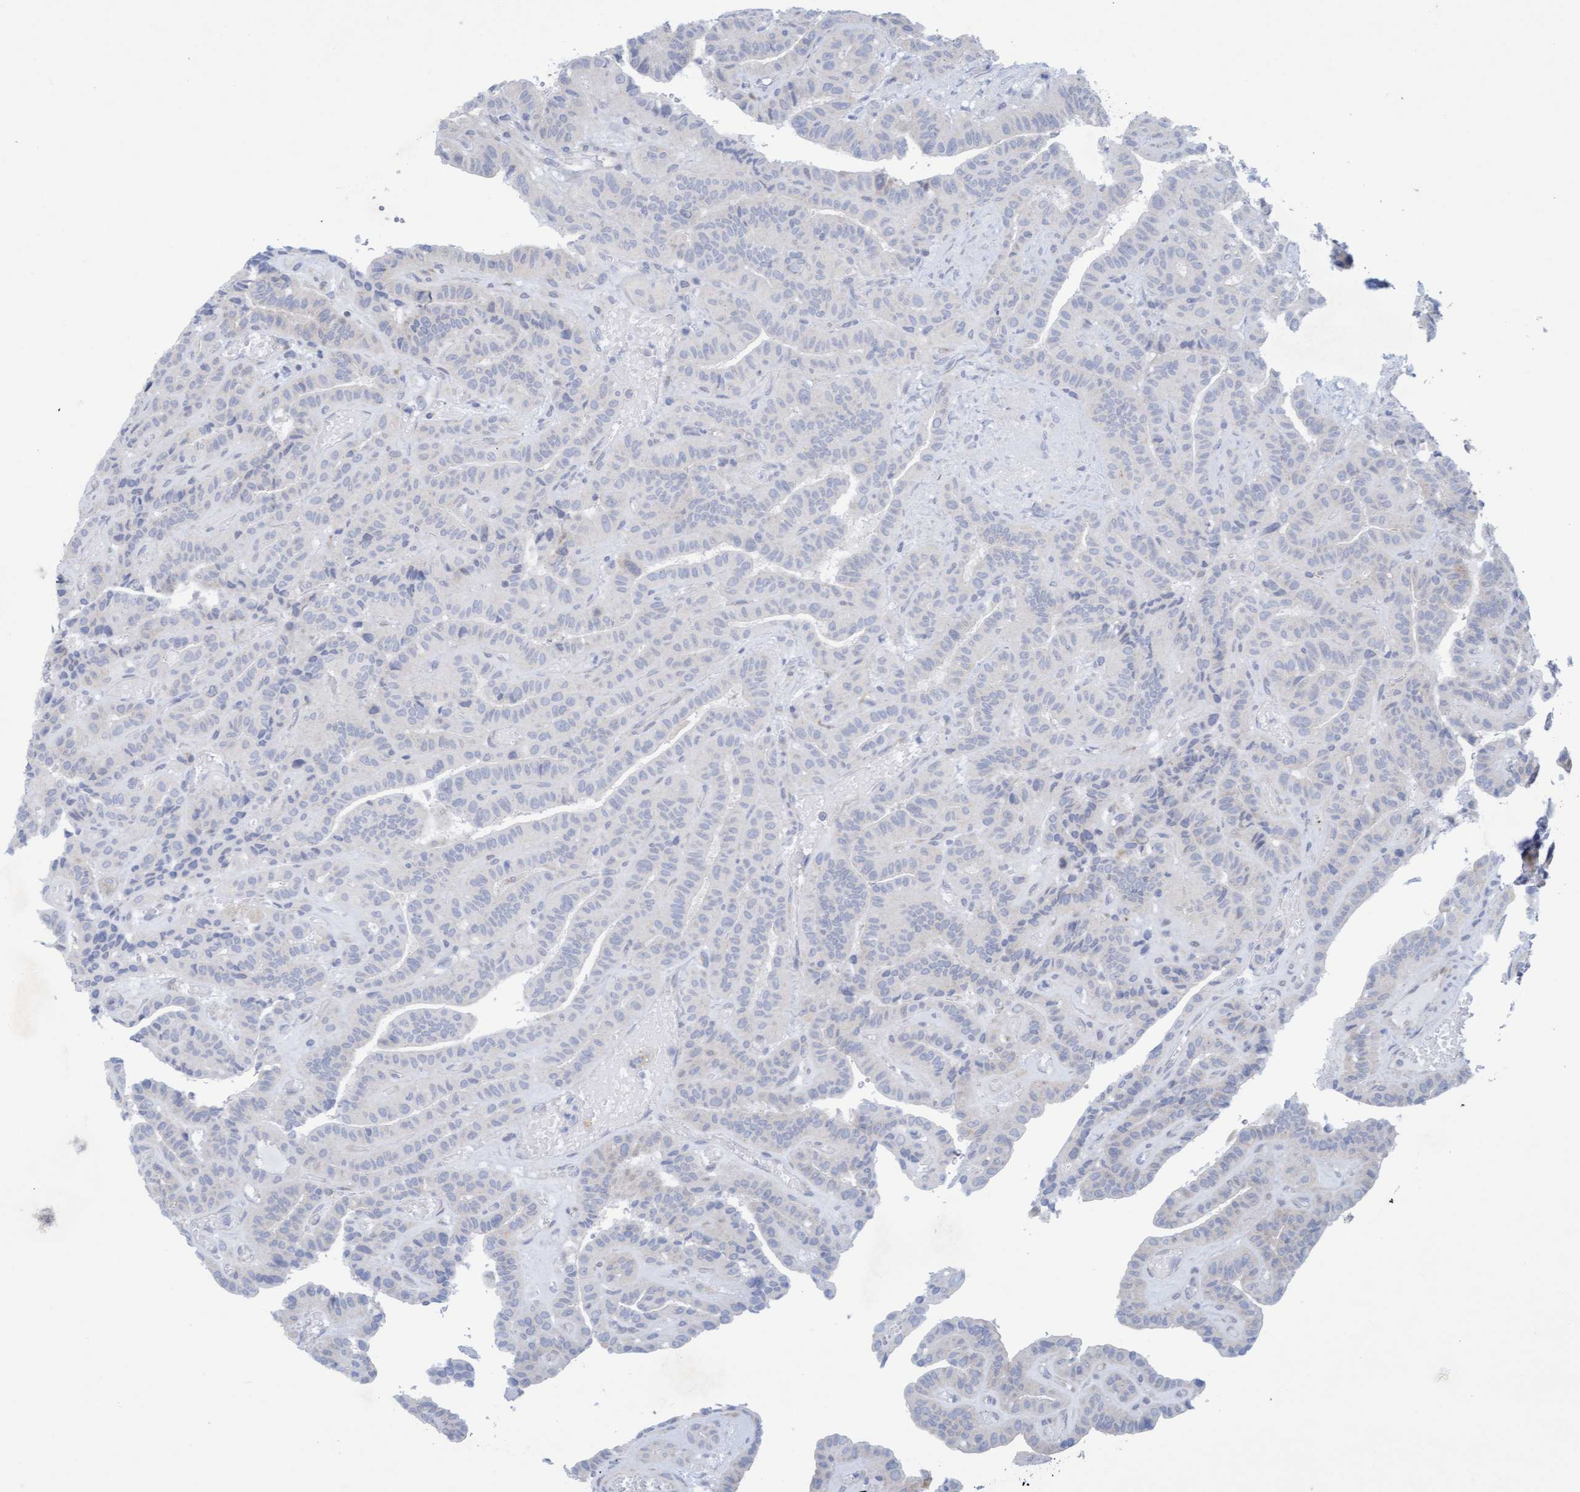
{"staining": {"intensity": "negative", "quantity": "none", "location": "none"}, "tissue": "thyroid cancer", "cell_type": "Tumor cells", "image_type": "cancer", "snomed": [{"axis": "morphology", "description": "Papillary adenocarcinoma, NOS"}, {"axis": "topography", "description": "Thyroid gland"}], "caption": "Thyroid cancer (papillary adenocarcinoma) was stained to show a protein in brown. There is no significant positivity in tumor cells.", "gene": "SLC28A3", "patient": {"sex": "male", "age": 77}}